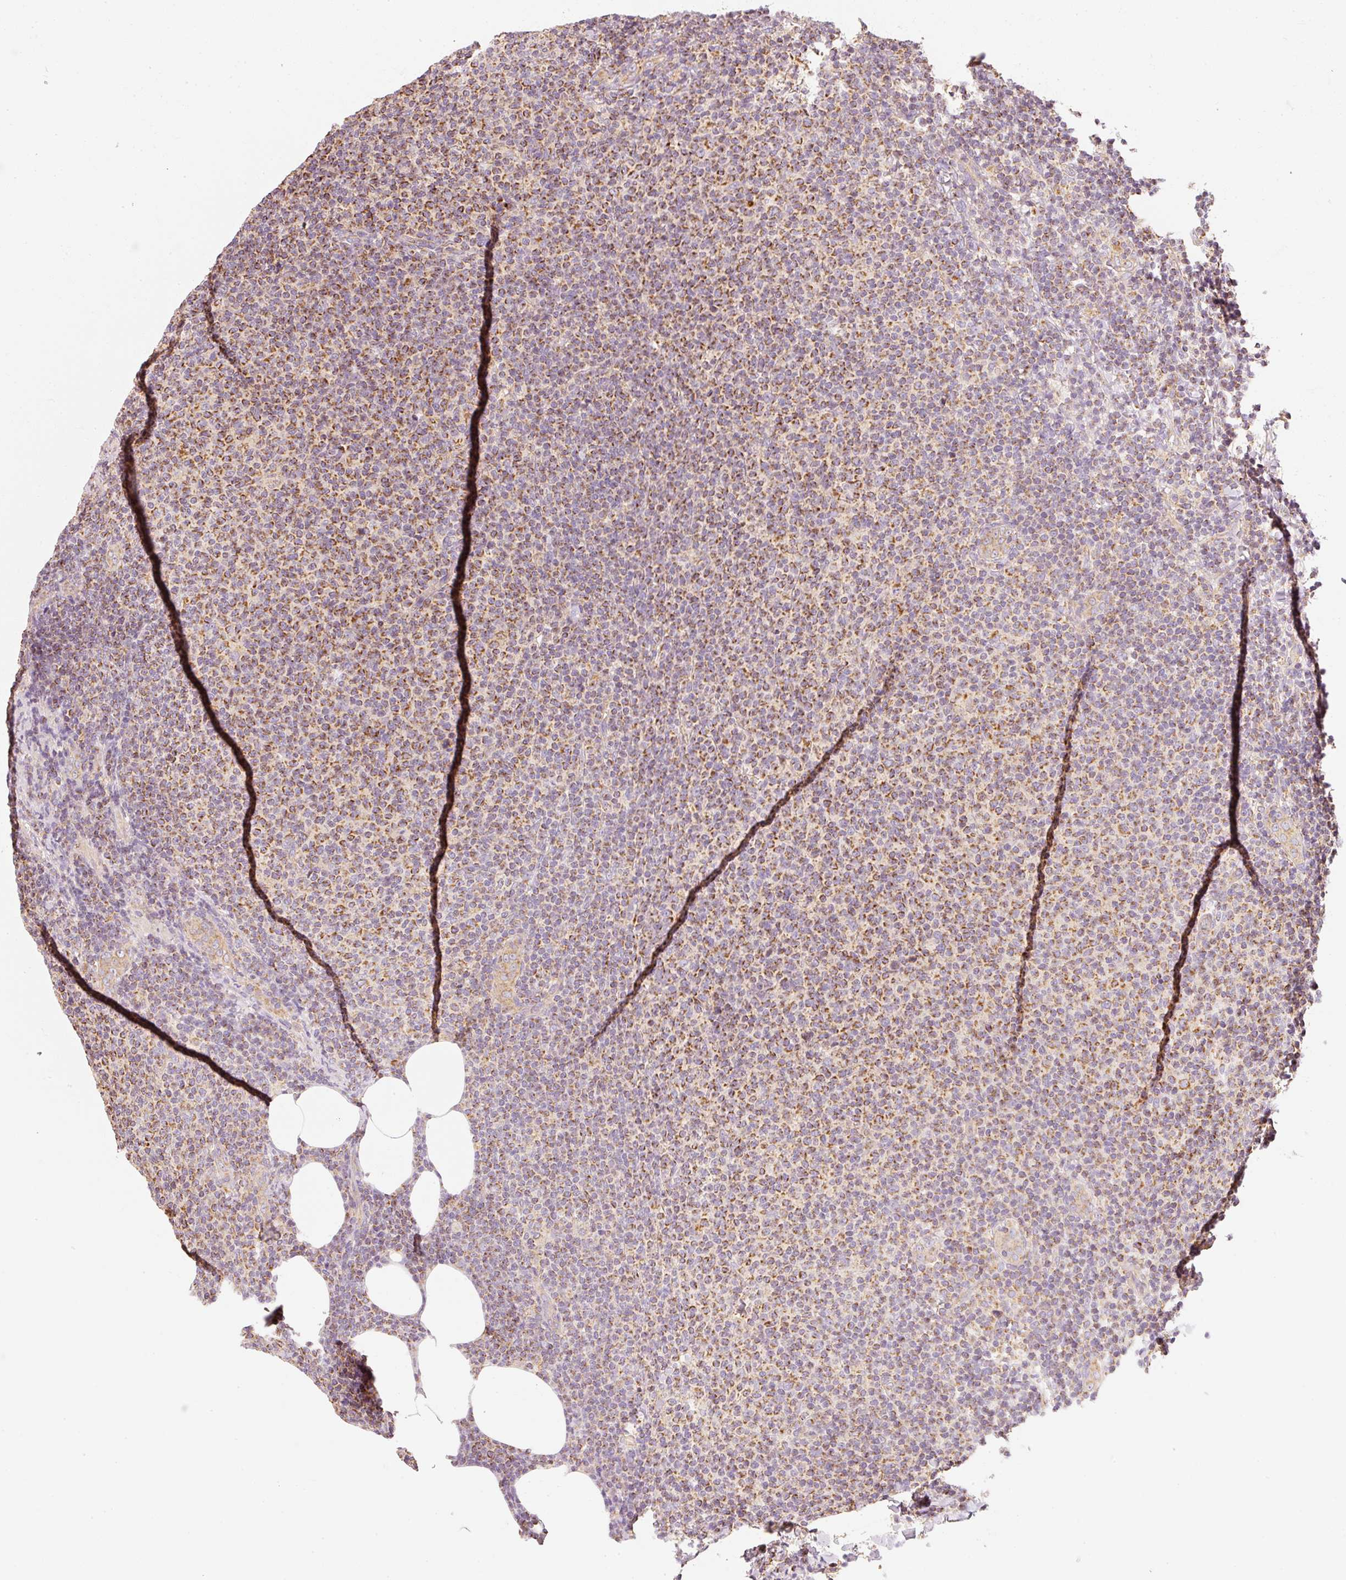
{"staining": {"intensity": "moderate", "quantity": ">75%", "location": "cytoplasmic/membranous"}, "tissue": "lymphoma", "cell_type": "Tumor cells", "image_type": "cancer", "snomed": [{"axis": "morphology", "description": "Malignant lymphoma, non-Hodgkin's type, Low grade"}, {"axis": "topography", "description": "Lymph node"}], "caption": "Immunohistochemical staining of human lymphoma reveals medium levels of moderate cytoplasmic/membranous expression in approximately >75% of tumor cells.", "gene": "TOMM40", "patient": {"sex": "male", "age": 66}}